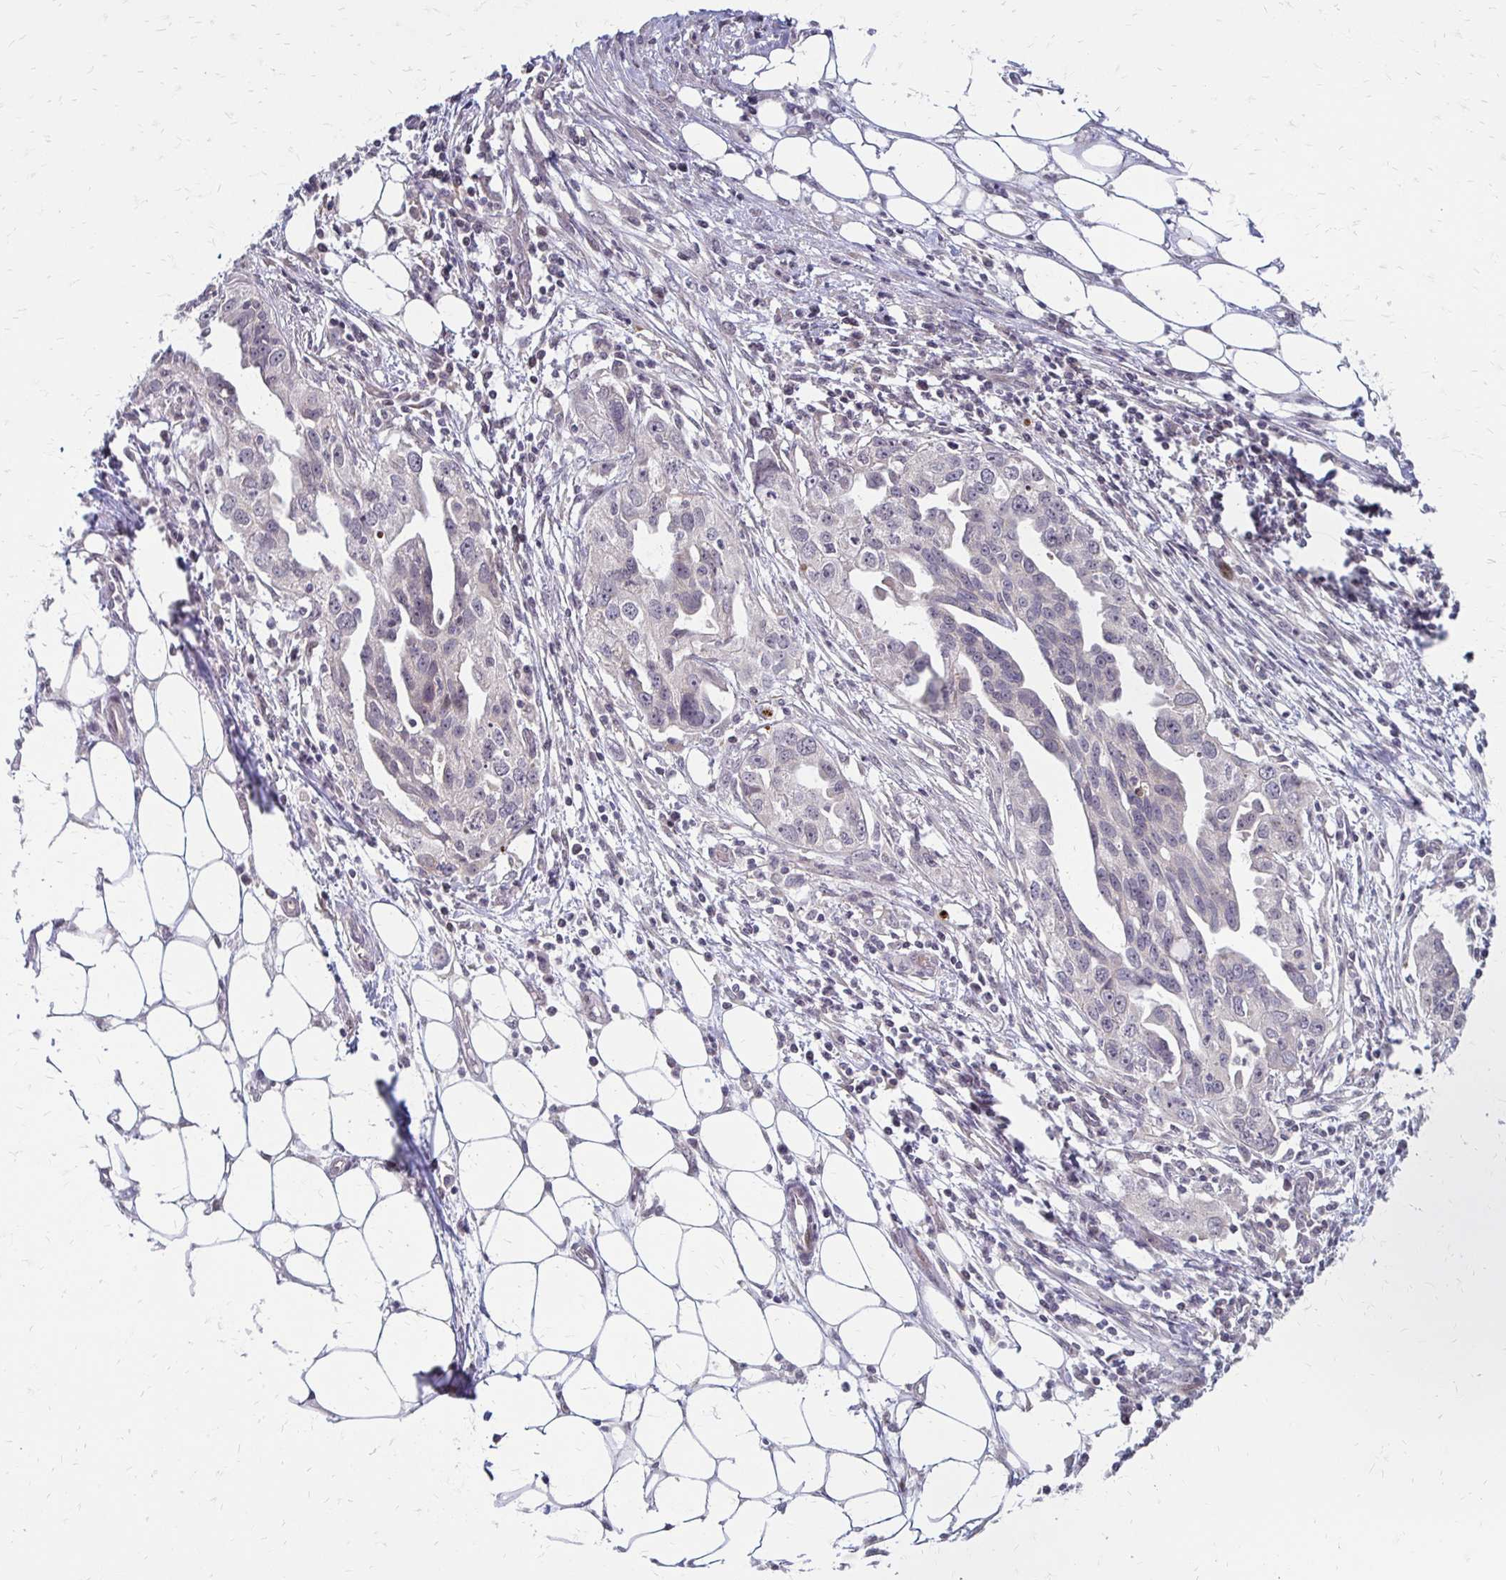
{"staining": {"intensity": "negative", "quantity": "none", "location": "none"}, "tissue": "ovarian cancer", "cell_type": "Tumor cells", "image_type": "cancer", "snomed": [{"axis": "morphology", "description": "Carcinoma, endometroid"}, {"axis": "morphology", "description": "Cystadenocarcinoma, serous, NOS"}, {"axis": "topography", "description": "Ovary"}], "caption": "Tumor cells are negative for brown protein staining in ovarian cancer. Nuclei are stained in blue.", "gene": "TRIR", "patient": {"sex": "female", "age": 45}}